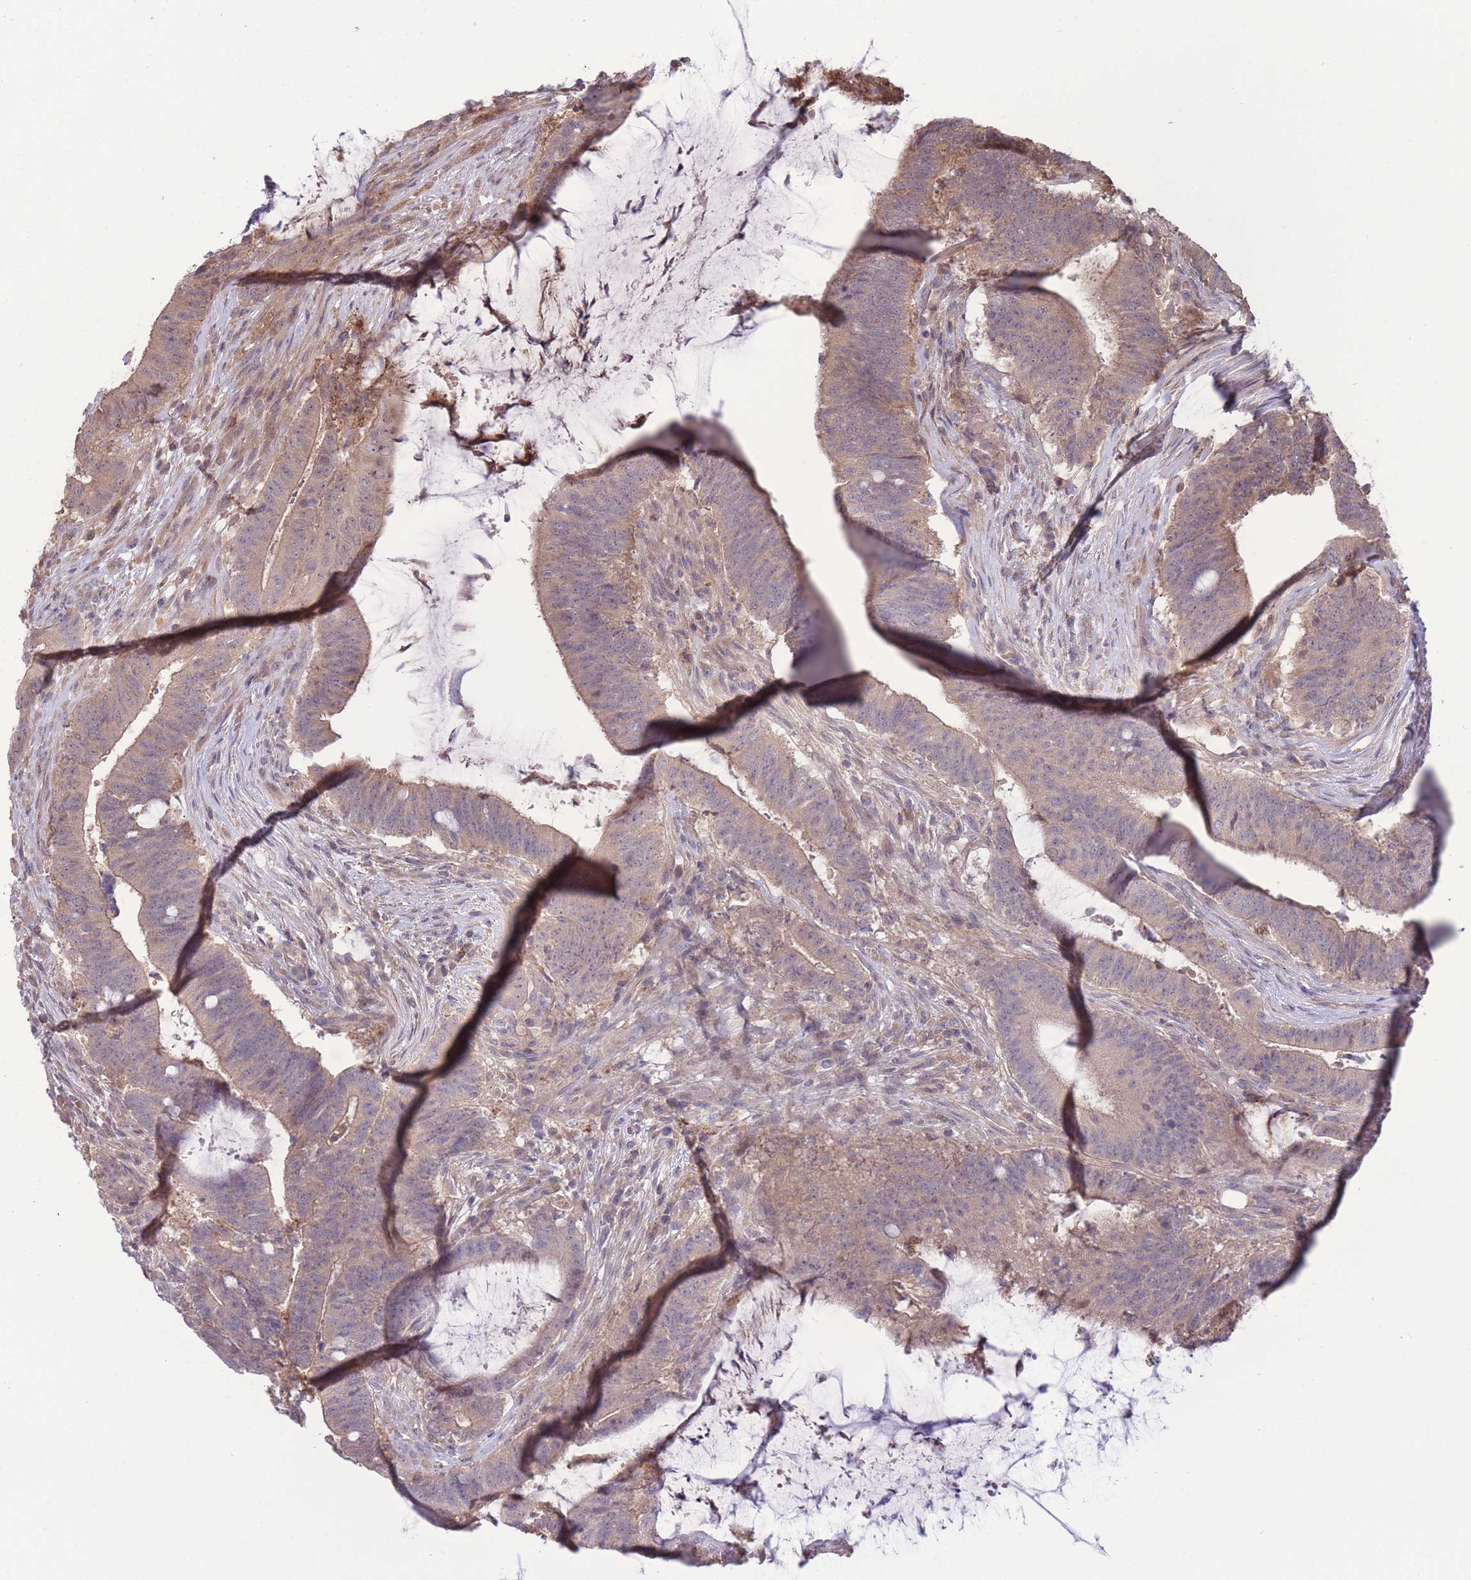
{"staining": {"intensity": "weak", "quantity": "25%-75%", "location": "cytoplasmic/membranous"}, "tissue": "colorectal cancer", "cell_type": "Tumor cells", "image_type": "cancer", "snomed": [{"axis": "morphology", "description": "Adenocarcinoma, NOS"}, {"axis": "topography", "description": "Colon"}], "caption": "Tumor cells display weak cytoplasmic/membranous staining in approximately 25%-75% of cells in colorectal cancer.", "gene": "ZNF304", "patient": {"sex": "female", "age": 43}}